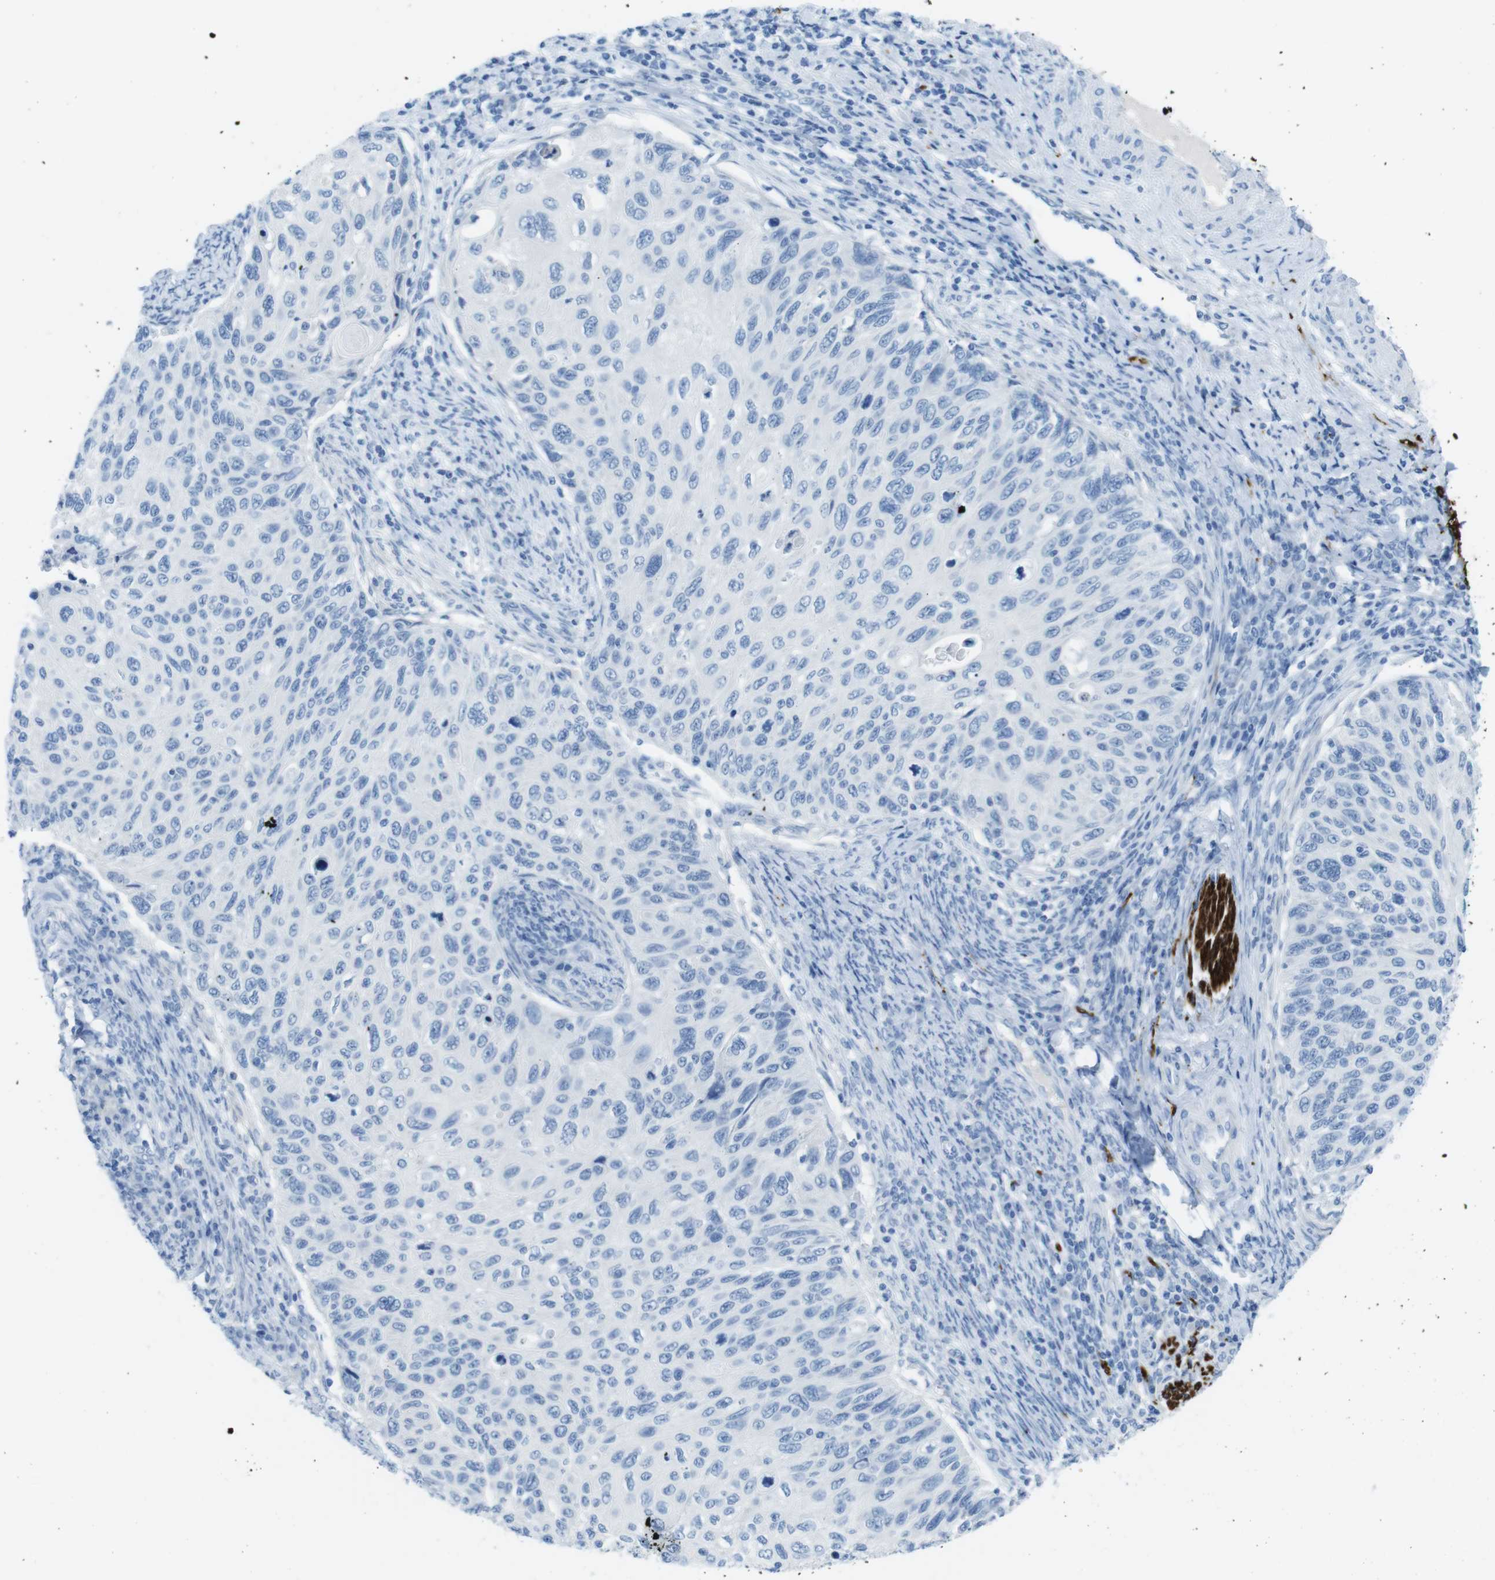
{"staining": {"intensity": "negative", "quantity": "none", "location": "none"}, "tissue": "cervical cancer", "cell_type": "Tumor cells", "image_type": "cancer", "snomed": [{"axis": "morphology", "description": "Squamous cell carcinoma, NOS"}, {"axis": "topography", "description": "Cervix"}], "caption": "Tumor cells show no significant positivity in squamous cell carcinoma (cervical).", "gene": "GAP43", "patient": {"sex": "female", "age": 70}}